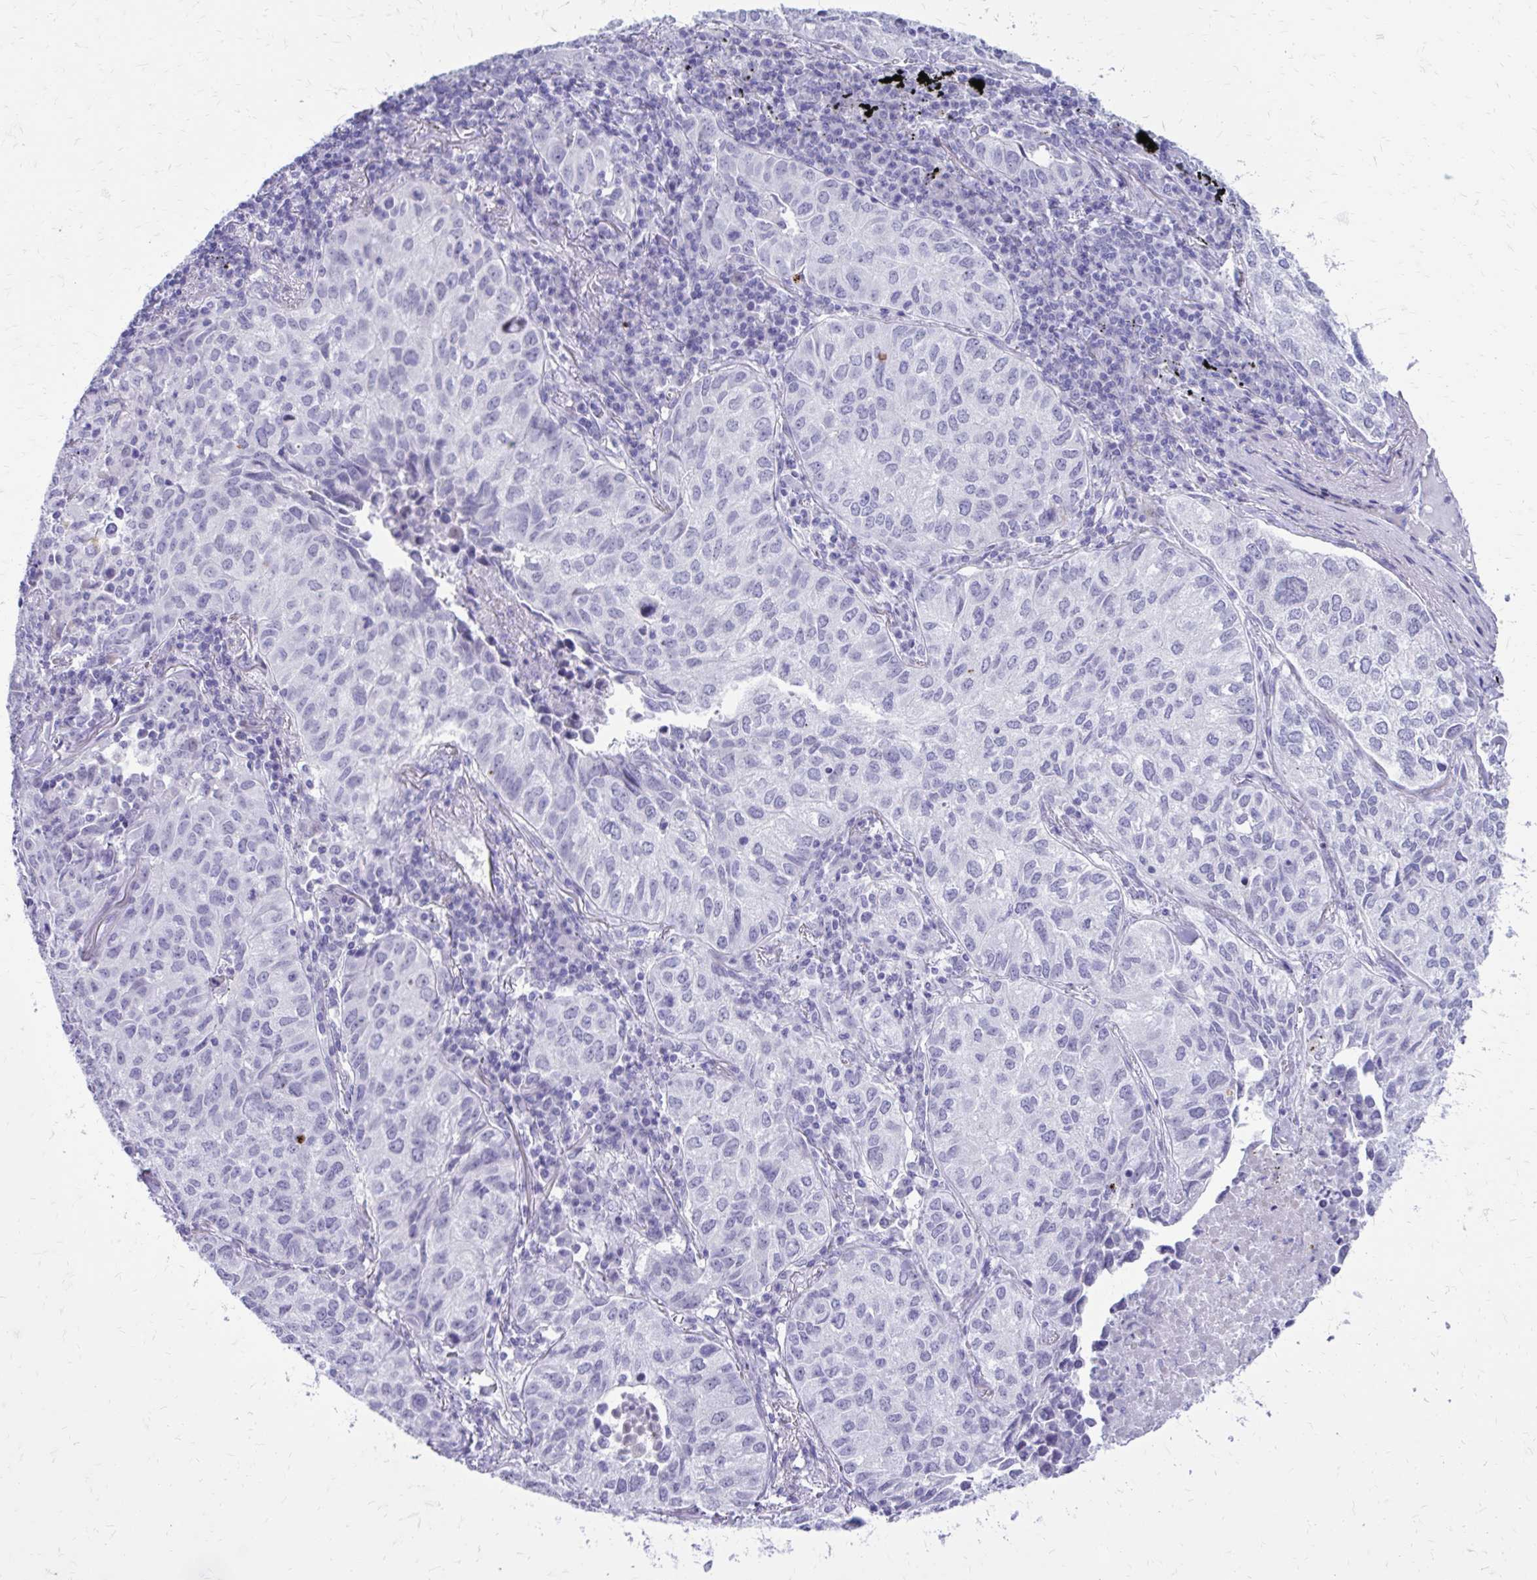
{"staining": {"intensity": "negative", "quantity": "none", "location": "none"}, "tissue": "lung cancer", "cell_type": "Tumor cells", "image_type": "cancer", "snomed": [{"axis": "morphology", "description": "Adenocarcinoma, NOS"}, {"axis": "topography", "description": "Lung"}], "caption": "Tumor cells are negative for brown protein staining in lung adenocarcinoma.", "gene": "LCN15", "patient": {"sex": "female", "age": 50}}